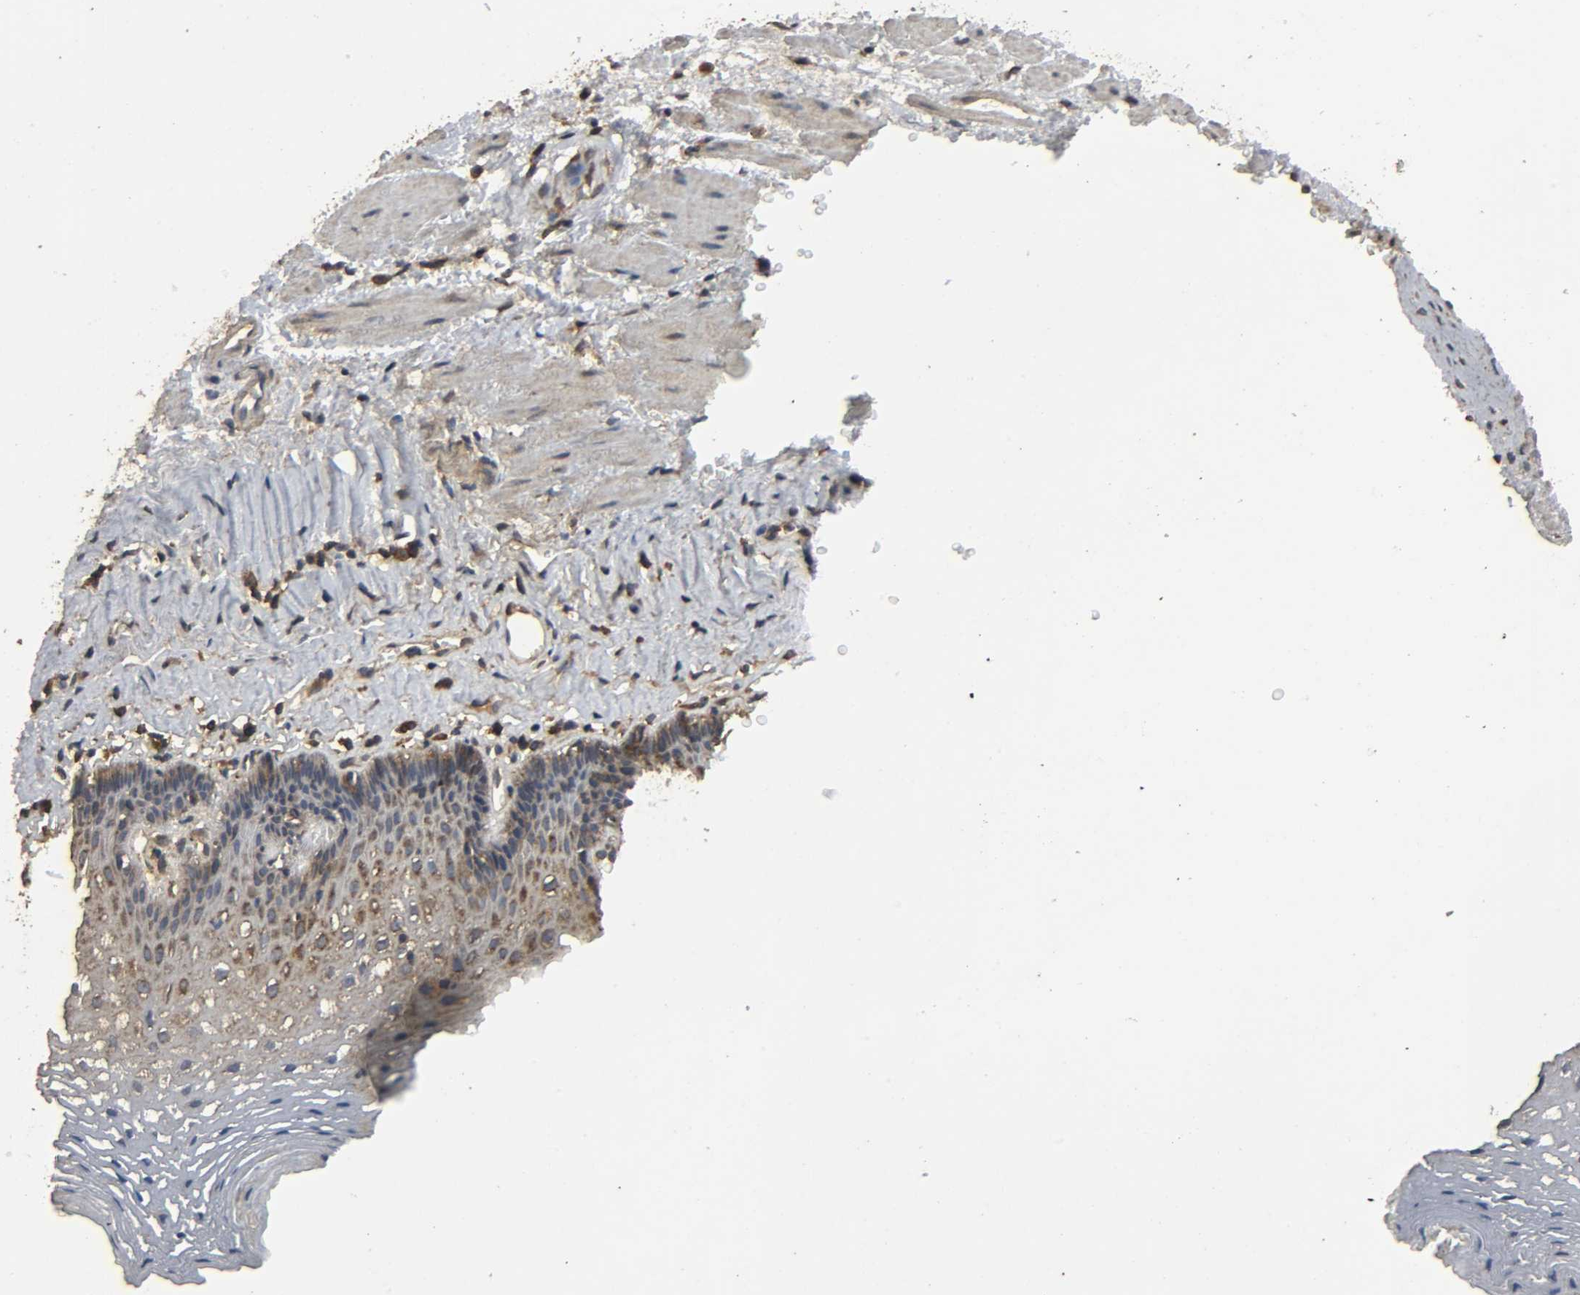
{"staining": {"intensity": "moderate", "quantity": "25%-75%", "location": "cytoplasmic/membranous"}, "tissue": "esophagus", "cell_type": "Squamous epithelial cells", "image_type": "normal", "snomed": [{"axis": "morphology", "description": "Normal tissue, NOS"}, {"axis": "topography", "description": "Esophagus"}], "caption": "A brown stain highlights moderate cytoplasmic/membranous staining of a protein in squamous epithelial cells of normal esophagus. (Brightfield microscopy of DAB IHC at high magnification).", "gene": "DDX6", "patient": {"sex": "female", "age": 70}}